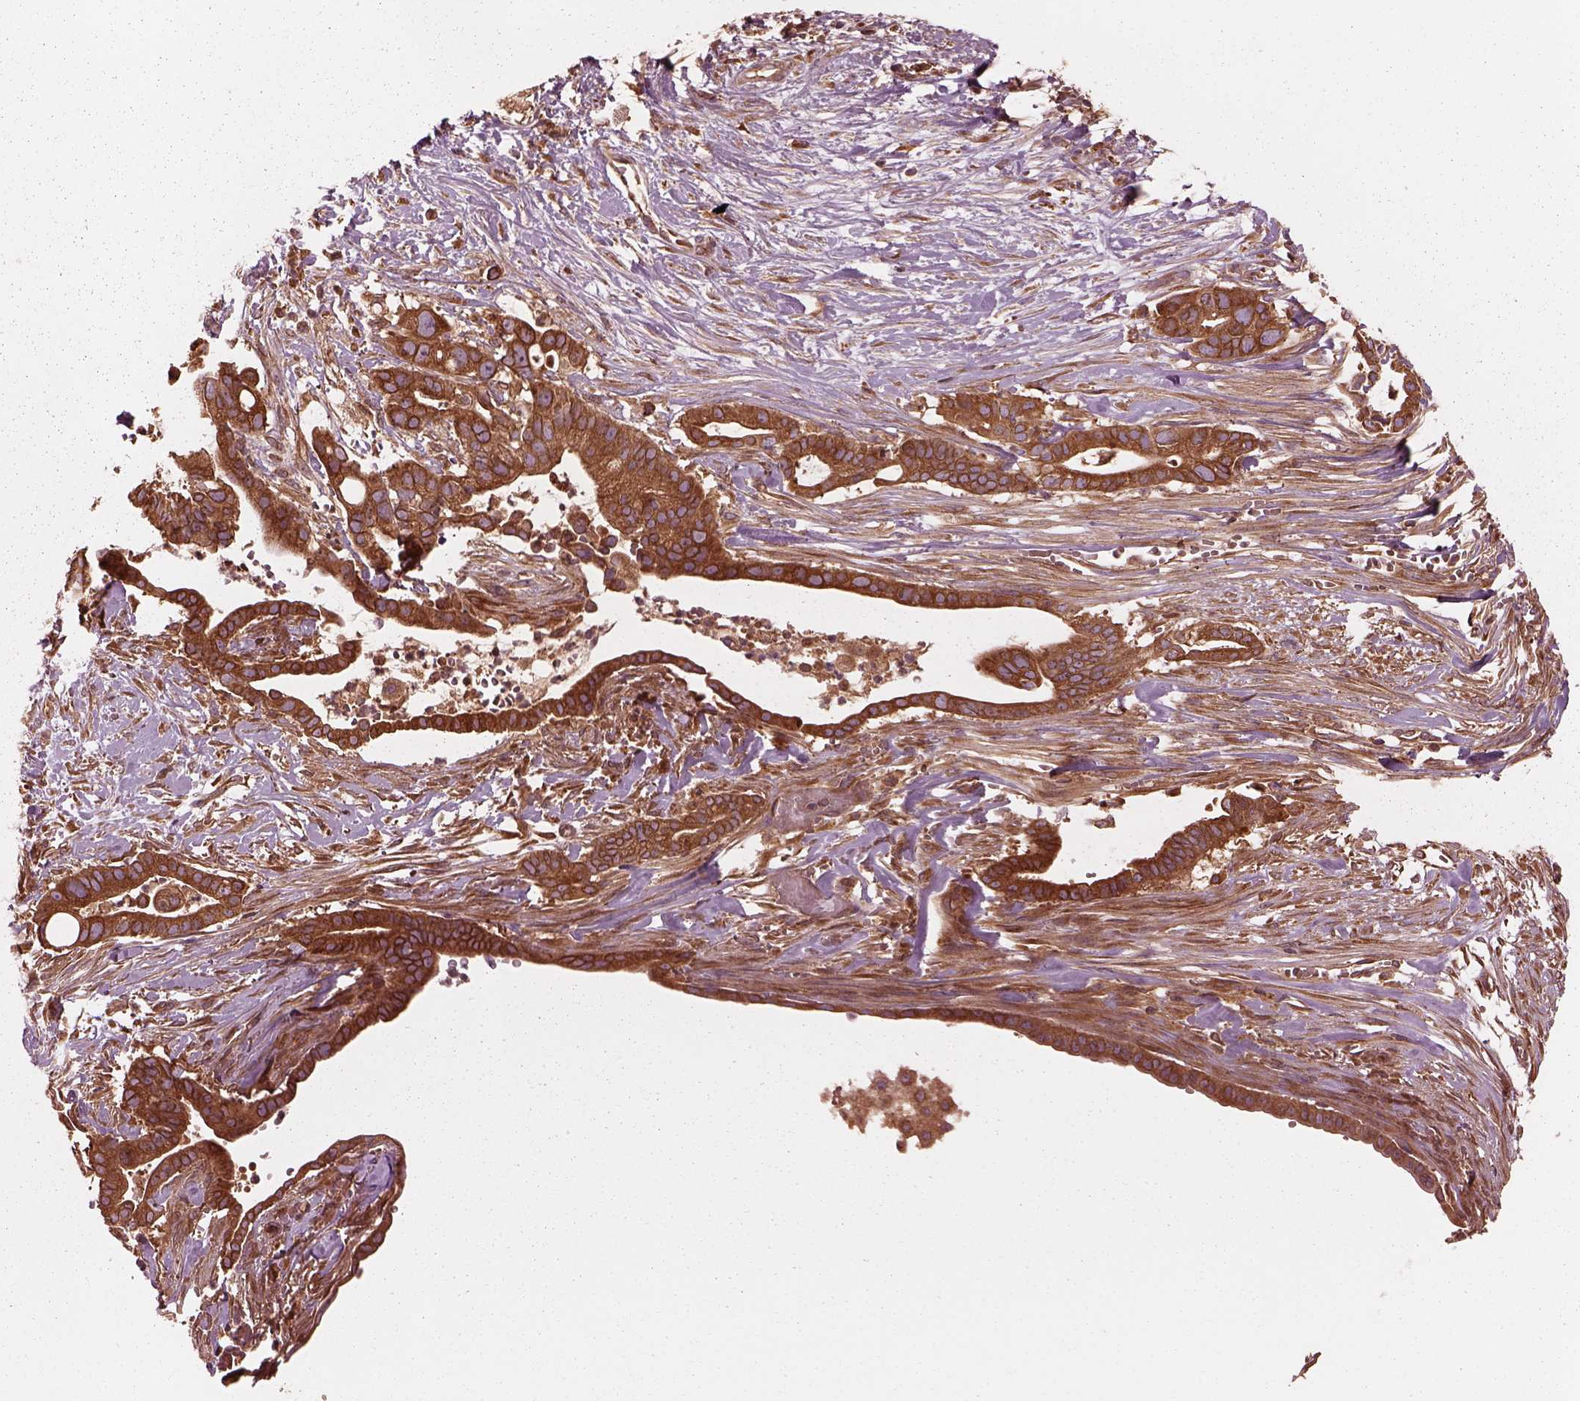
{"staining": {"intensity": "strong", "quantity": ">75%", "location": "cytoplasmic/membranous"}, "tissue": "pancreatic cancer", "cell_type": "Tumor cells", "image_type": "cancer", "snomed": [{"axis": "morphology", "description": "Adenocarcinoma, NOS"}, {"axis": "topography", "description": "Pancreas"}], "caption": "An immunohistochemistry photomicrograph of tumor tissue is shown. Protein staining in brown highlights strong cytoplasmic/membranous positivity in pancreatic cancer (adenocarcinoma) within tumor cells.", "gene": "PIK3R2", "patient": {"sex": "male", "age": 61}}